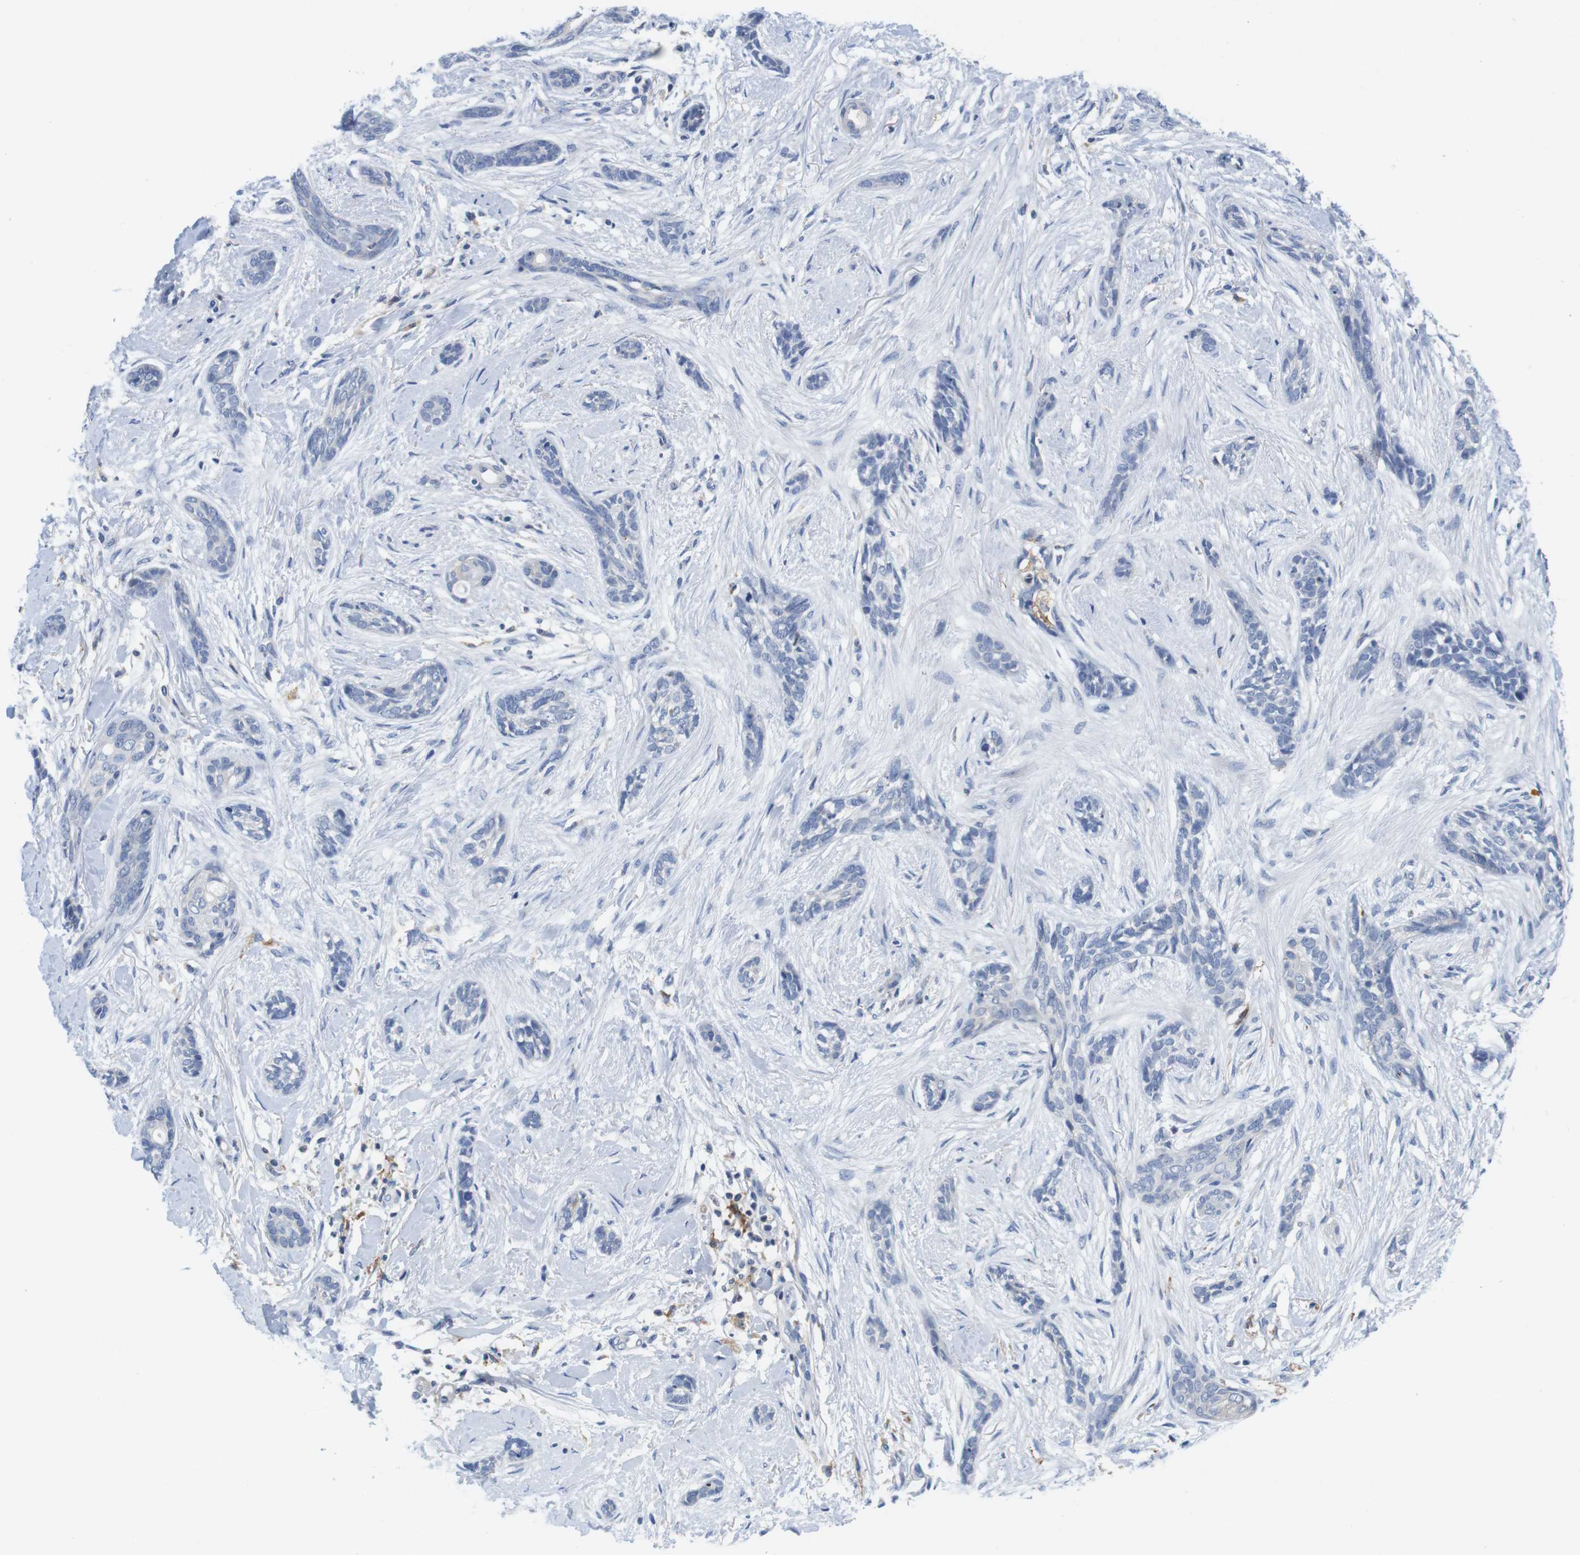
{"staining": {"intensity": "negative", "quantity": "none", "location": "none"}, "tissue": "skin cancer", "cell_type": "Tumor cells", "image_type": "cancer", "snomed": [{"axis": "morphology", "description": "Basal cell carcinoma"}, {"axis": "morphology", "description": "Adnexal tumor, benign"}, {"axis": "topography", "description": "Skin"}], "caption": "Histopathology image shows no protein staining in tumor cells of skin cancer tissue.", "gene": "CNGA2", "patient": {"sex": "female", "age": 42}}